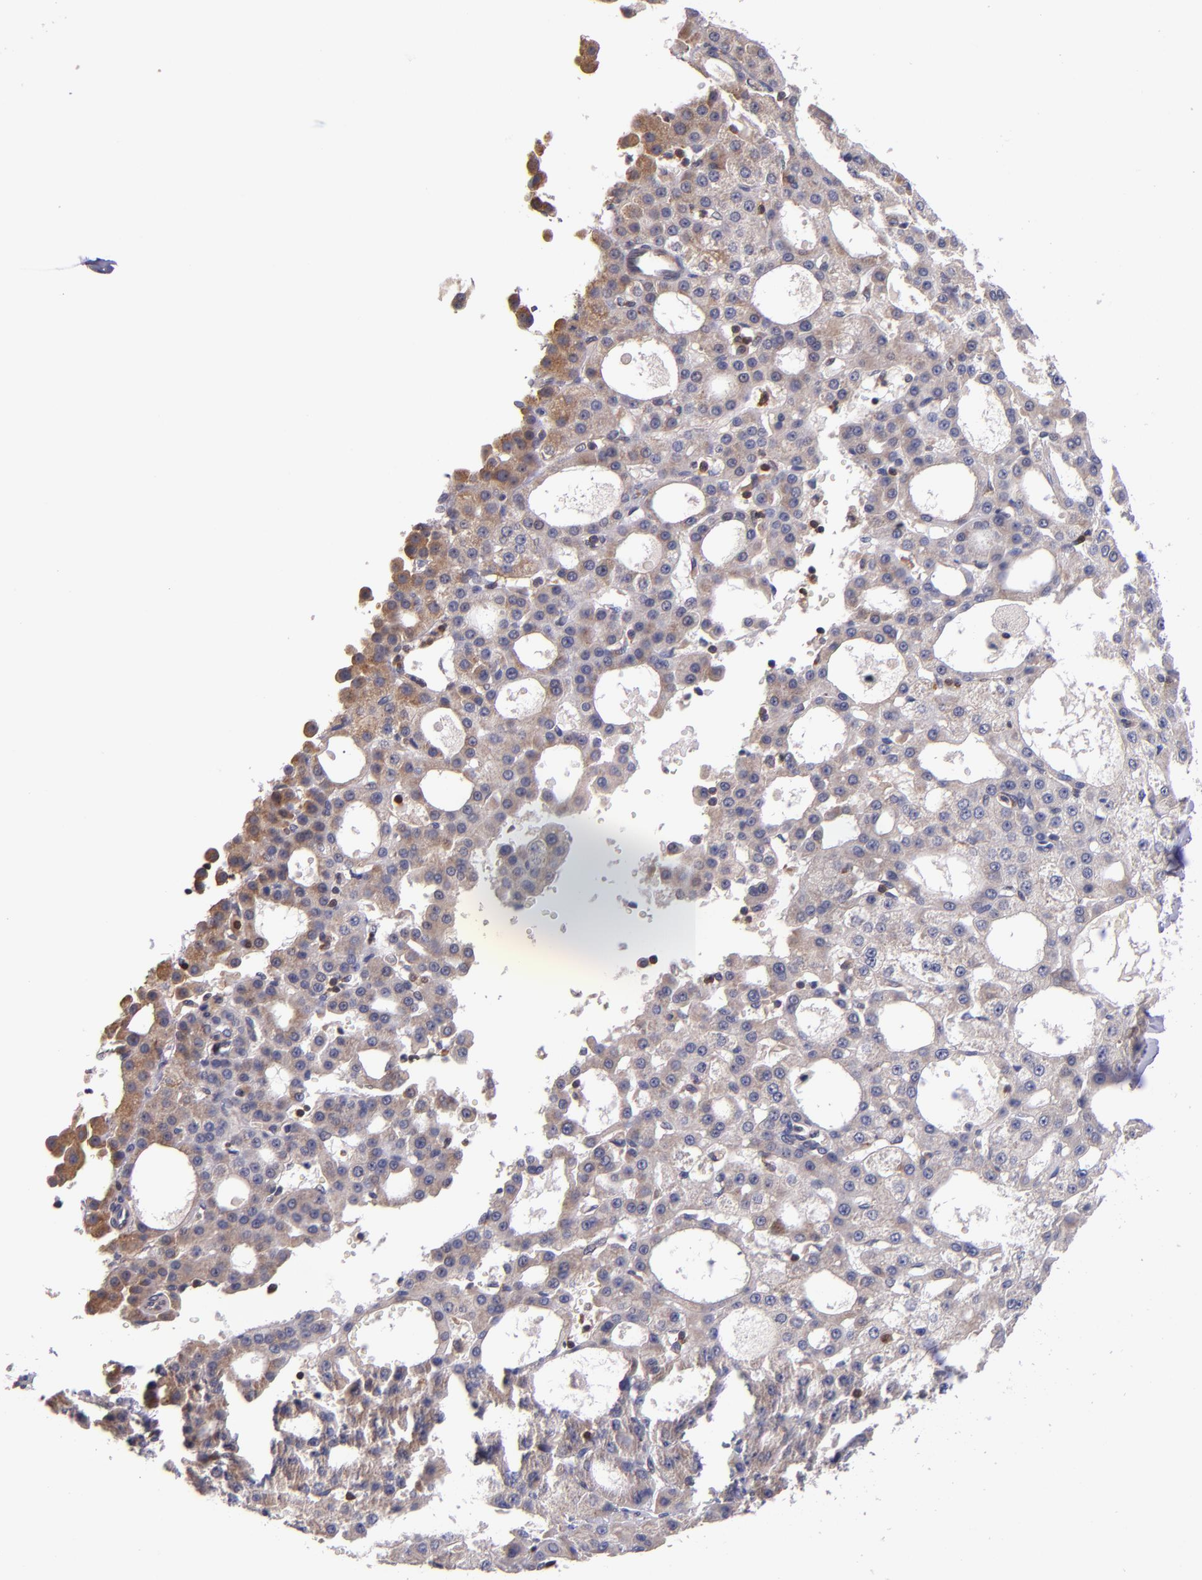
{"staining": {"intensity": "weak", "quantity": "25%-75%", "location": "cytoplasmic/membranous"}, "tissue": "liver cancer", "cell_type": "Tumor cells", "image_type": "cancer", "snomed": [{"axis": "morphology", "description": "Carcinoma, Hepatocellular, NOS"}, {"axis": "topography", "description": "Liver"}], "caption": "High-power microscopy captured an IHC histopathology image of liver hepatocellular carcinoma, revealing weak cytoplasmic/membranous staining in about 25%-75% of tumor cells.", "gene": "EIF4ENIF1", "patient": {"sex": "male", "age": 47}}